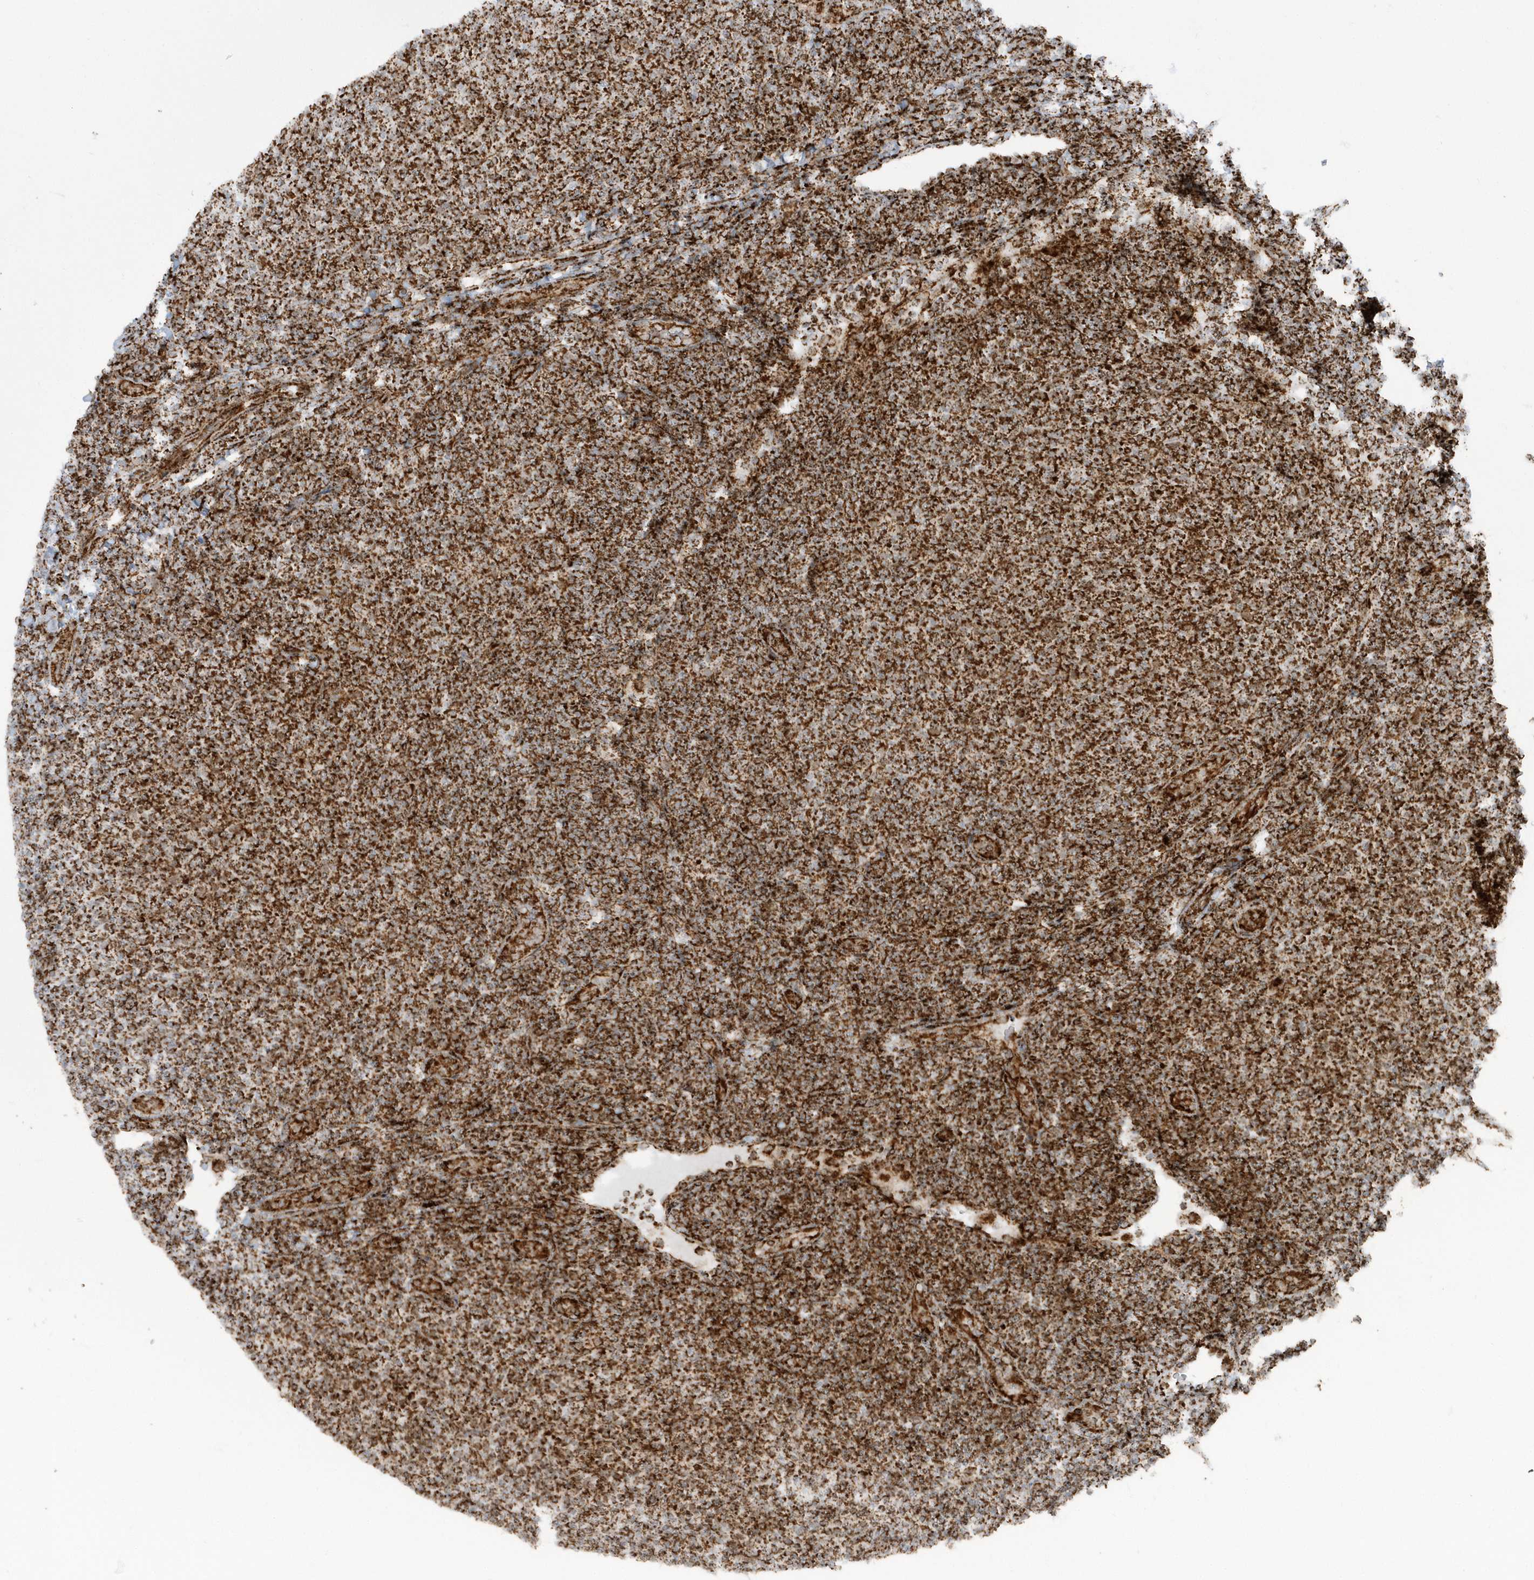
{"staining": {"intensity": "strong", "quantity": ">75%", "location": "cytoplasmic/membranous"}, "tissue": "lymphoma", "cell_type": "Tumor cells", "image_type": "cancer", "snomed": [{"axis": "morphology", "description": "Malignant lymphoma, non-Hodgkin's type, Low grade"}, {"axis": "topography", "description": "Lymph node"}], "caption": "Lymphoma stained with IHC exhibits strong cytoplasmic/membranous positivity in approximately >75% of tumor cells.", "gene": "CRY2", "patient": {"sex": "male", "age": 66}}